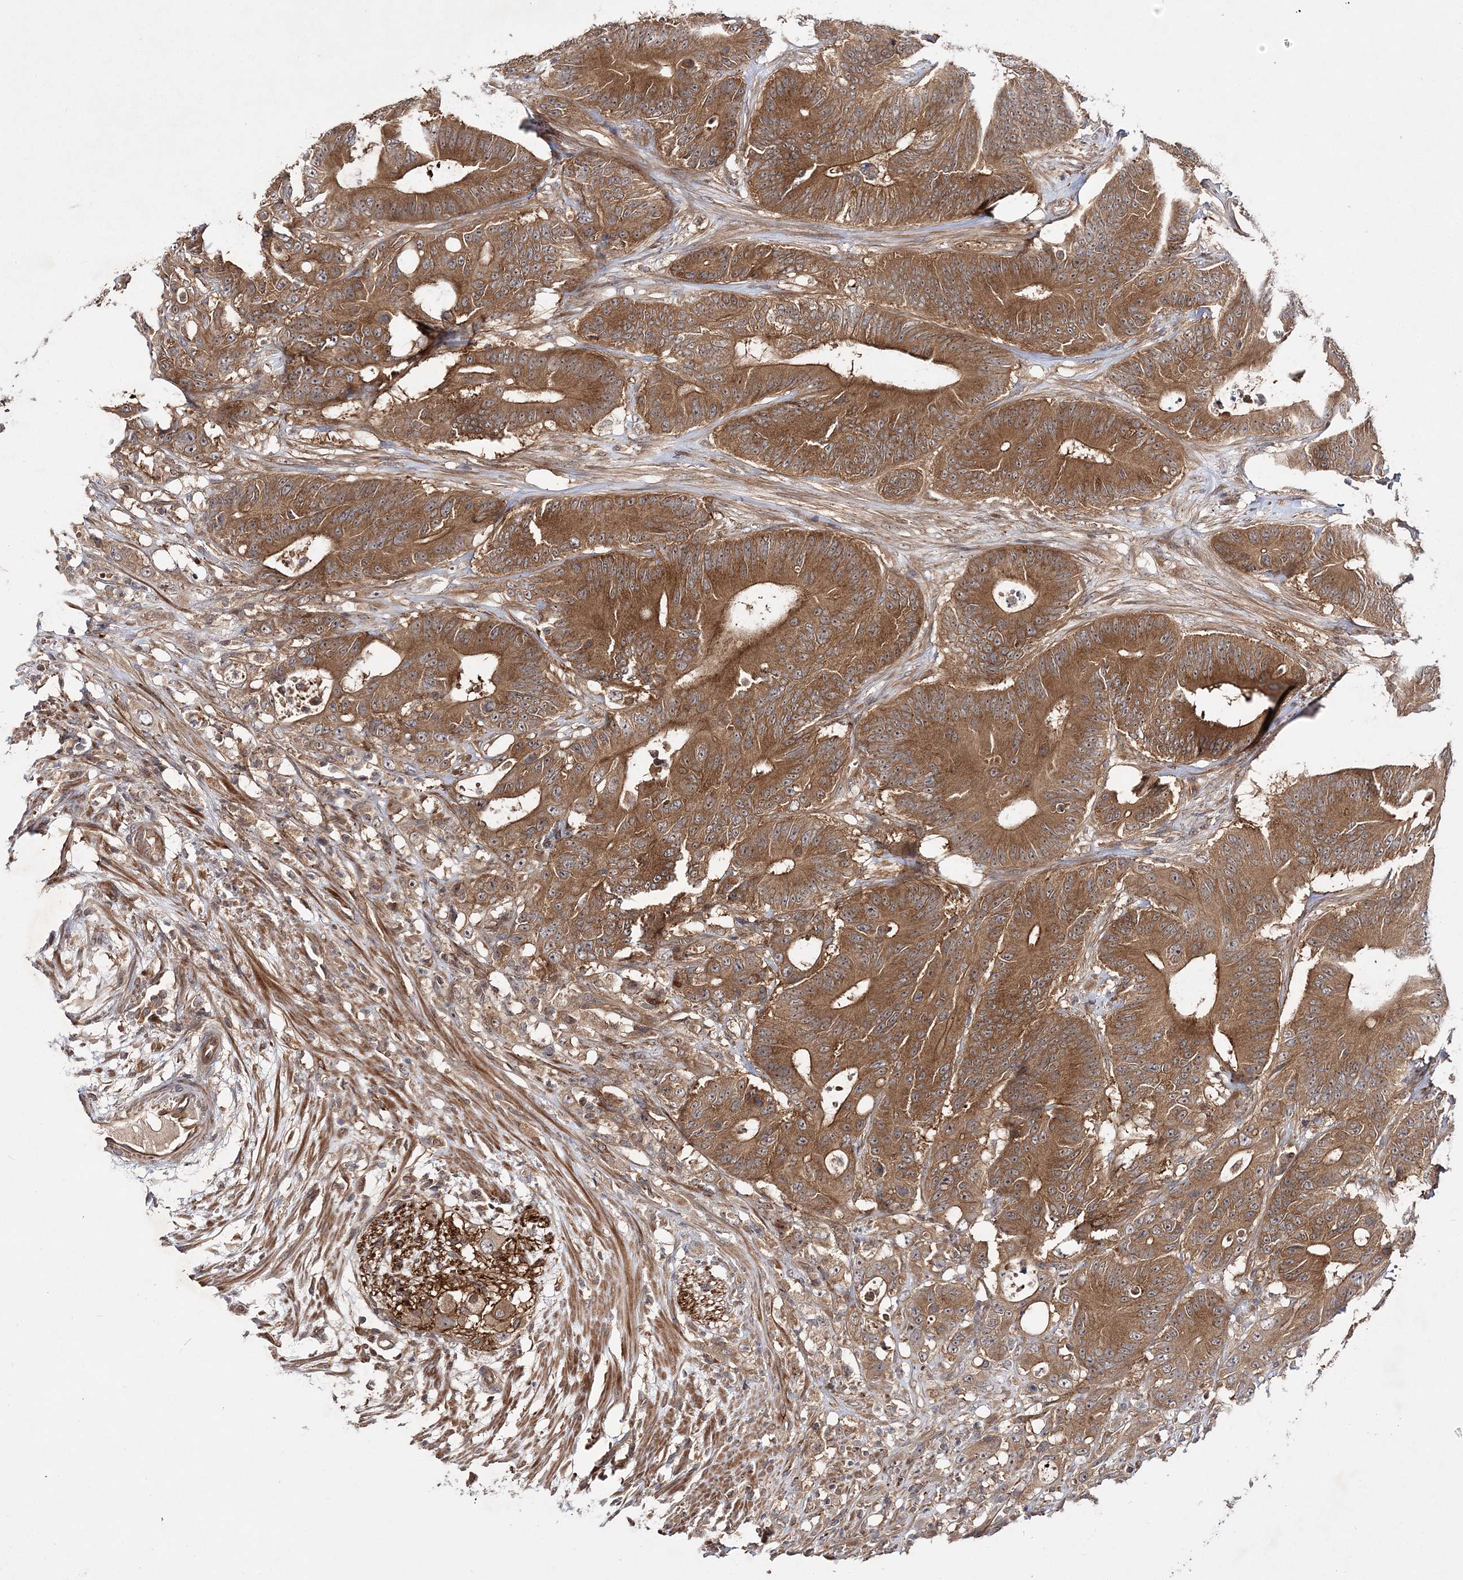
{"staining": {"intensity": "moderate", "quantity": ">75%", "location": "cytoplasmic/membranous"}, "tissue": "colorectal cancer", "cell_type": "Tumor cells", "image_type": "cancer", "snomed": [{"axis": "morphology", "description": "Adenocarcinoma, NOS"}, {"axis": "topography", "description": "Colon"}], "caption": "Immunohistochemical staining of colorectal cancer reveals medium levels of moderate cytoplasmic/membranous staining in approximately >75% of tumor cells.", "gene": "TMEM9B", "patient": {"sex": "male", "age": 83}}